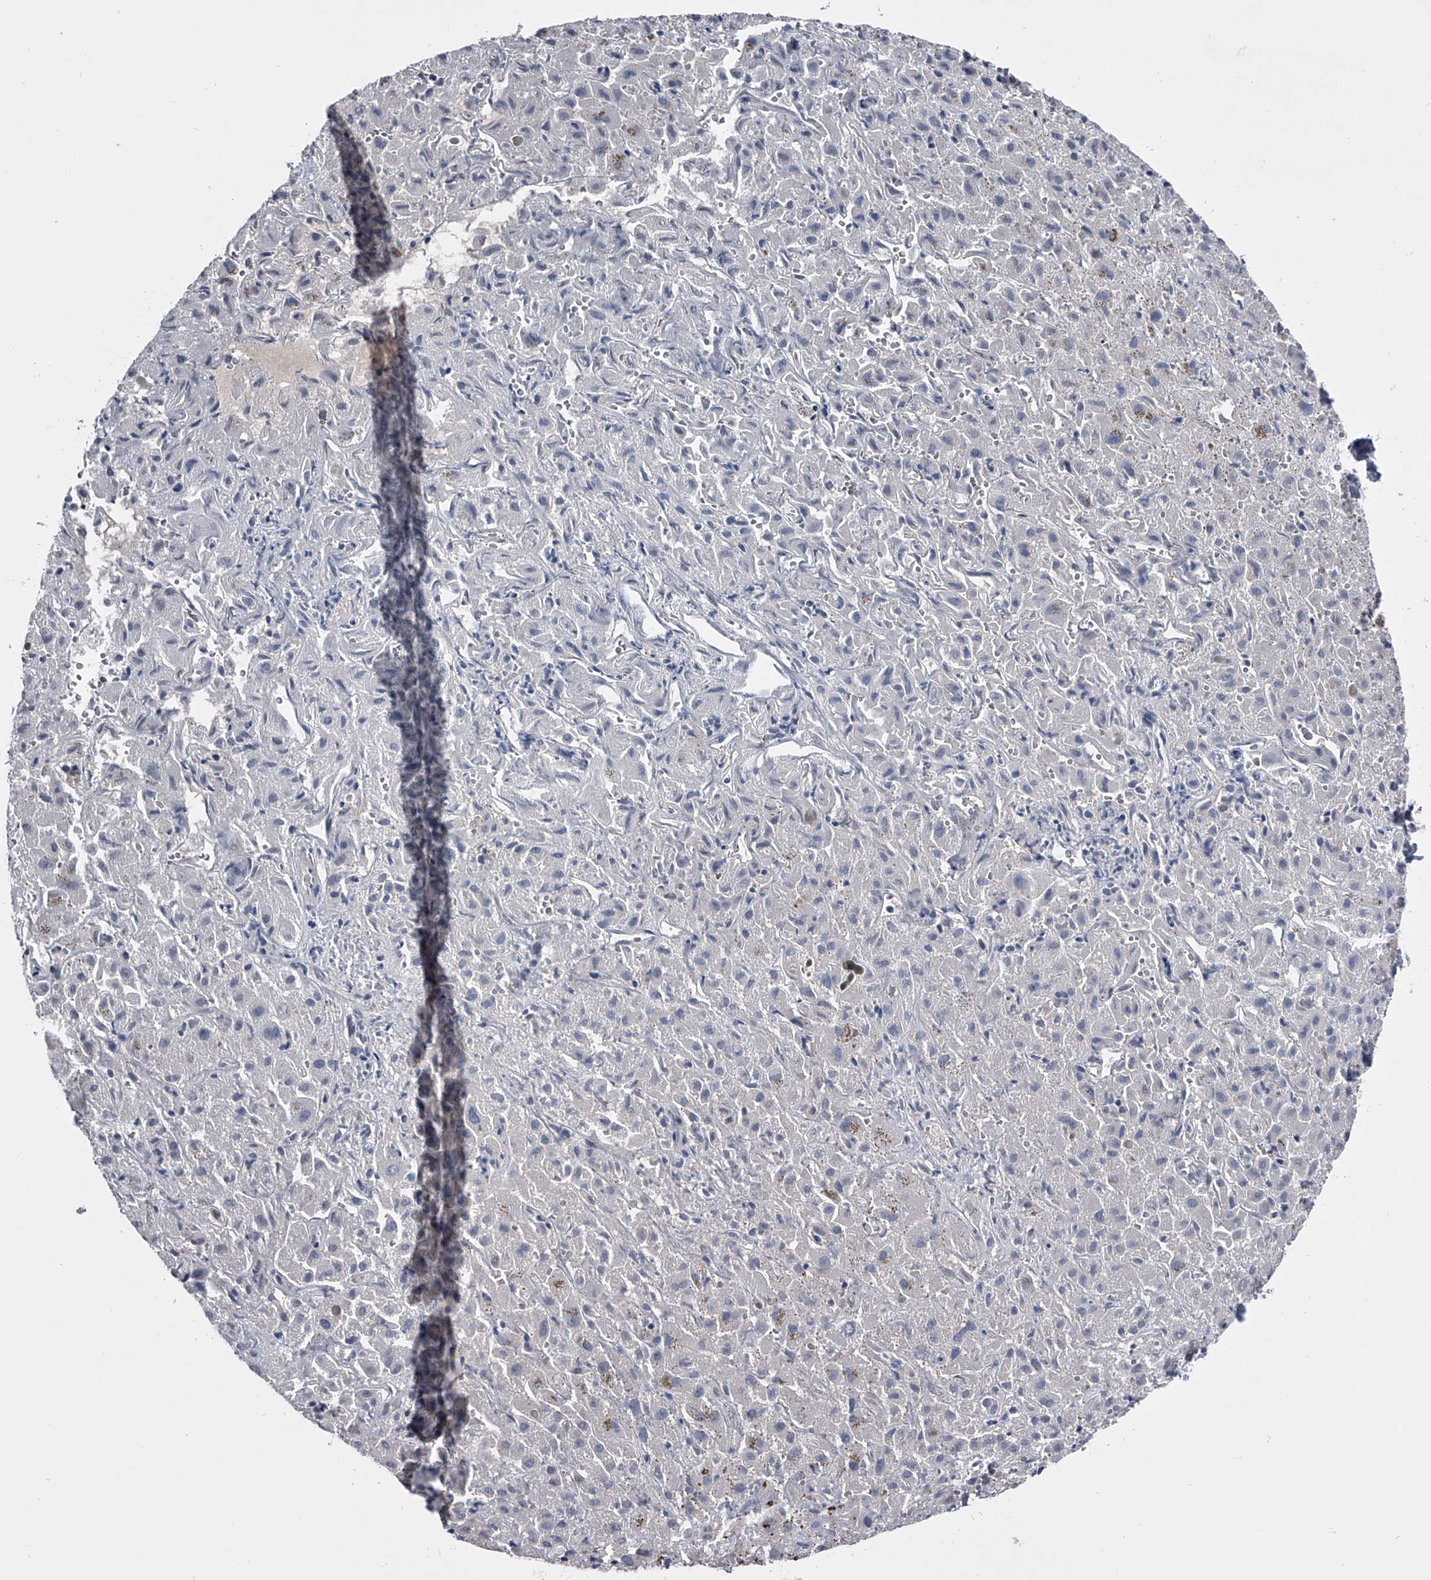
{"staining": {"intensity": "negative", "quantity": "none", "location": "none"}, "tissue": "liver cancer", "cell_type": "Tumor cells", "image_type": "cancer", "snomed": [{"axis": "morphology", "description": "Cholangiocarcinoma"}, {"axis": "topography", "description": "Liver"}], "caption": "DAB immunohistochemical staining of human liver cancer (cholangiocarcinoma) exhibits no significant staining in tumor cells.", "gene": "ELK4", "patient": {"sex": "female", "age": 52}}